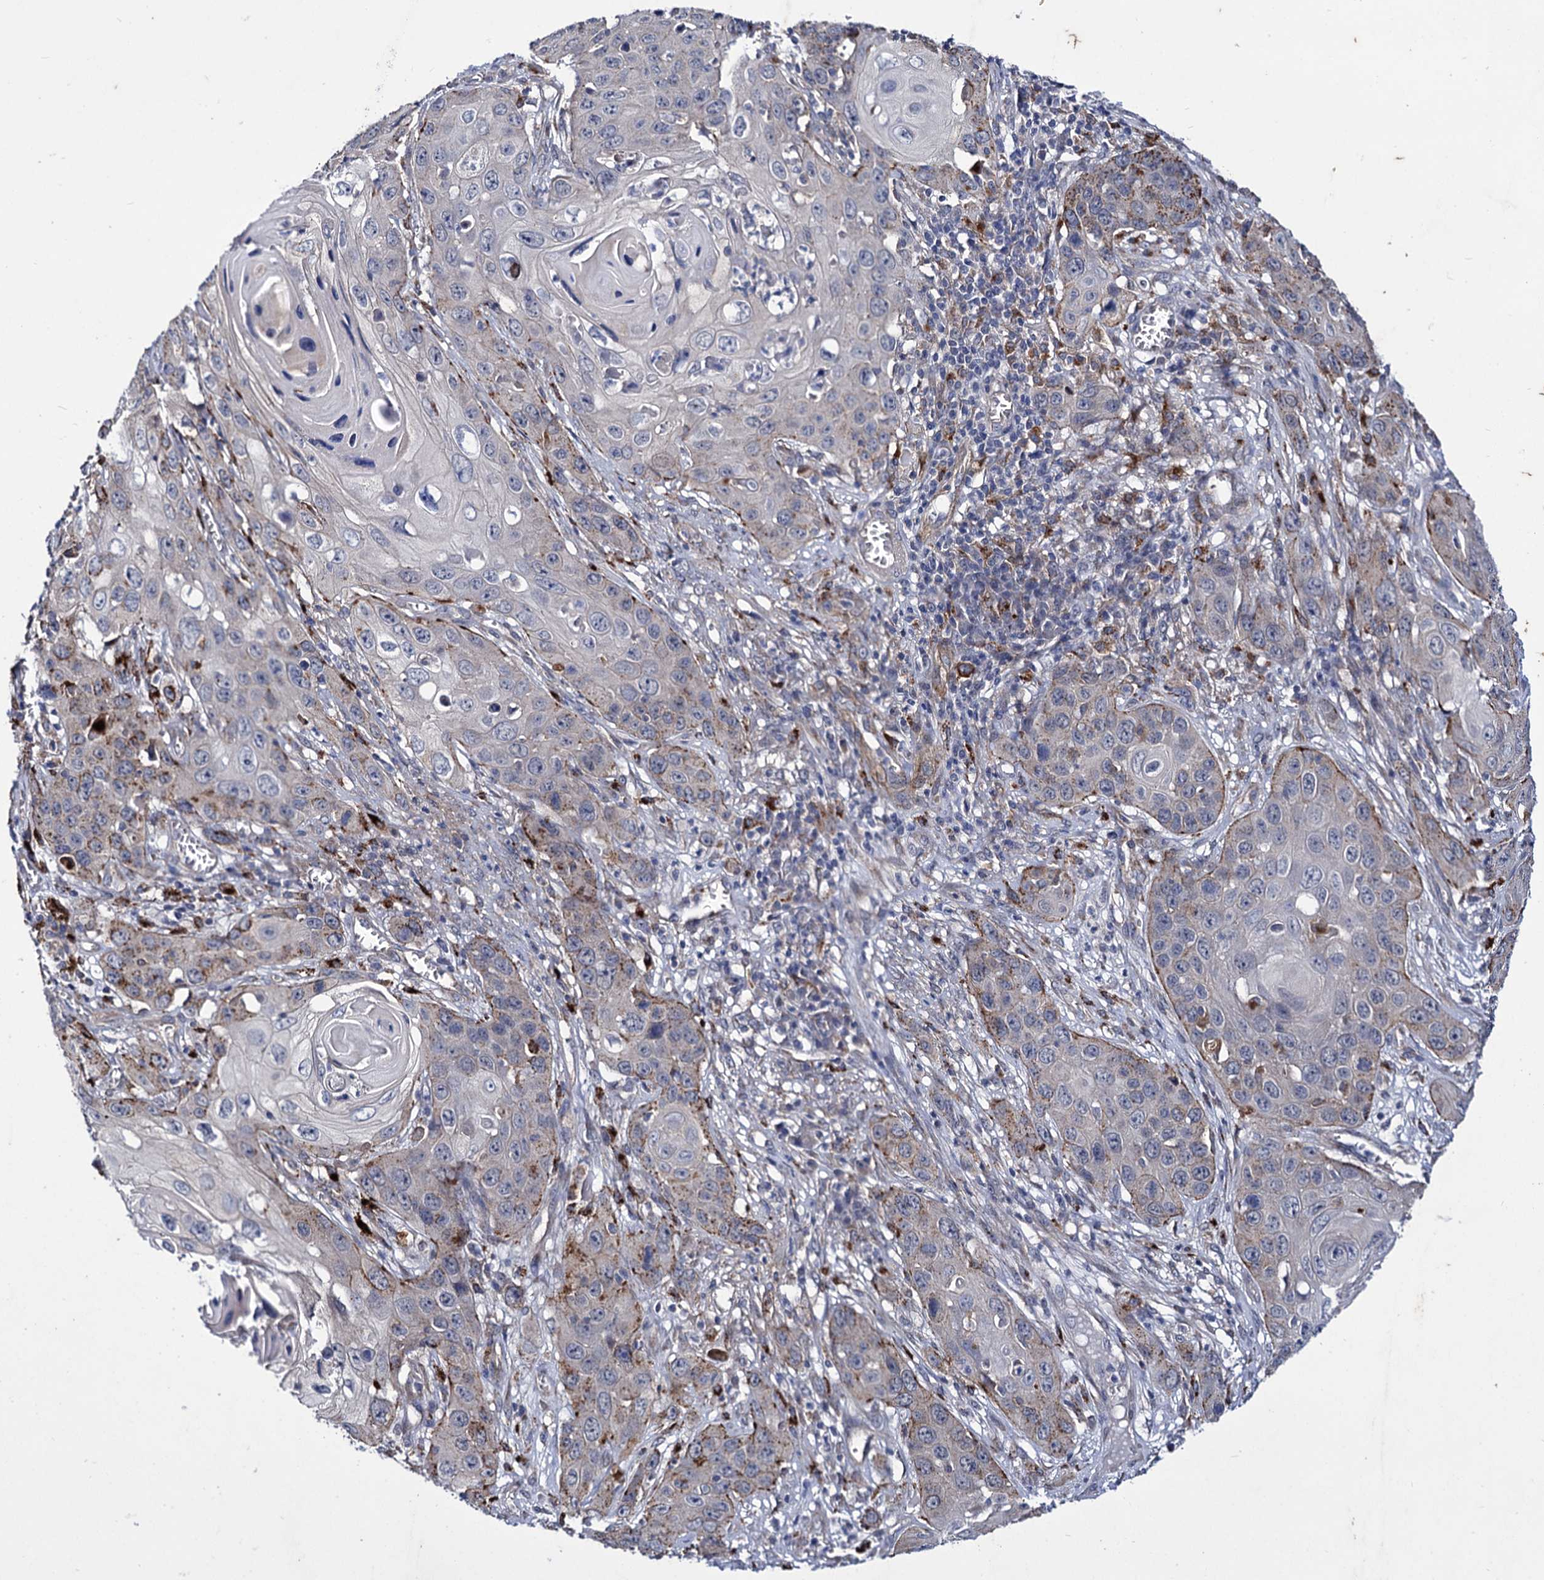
{"staining": {"intensity": "moderate", "quantity": "<25%", "location": "cytoplasmic/membranous"}, "tissue": "skin cancer", "cell_type": "Tumor cells", "image_type": "cancer", "snomed": [{"axis": "morphology", "description": "Squamous cell carcinoma, NOS"}, {"axis": "topography", "description": "Skin"}], "caption": "Tumor cells demonstrate low levels of moderate cytoplasmic/membranous staining in about <25% of cells in human skin cancer (squamous cell carcinoma).", "gene": "AXL", "patient": {"sex": "male", "age": 55}}